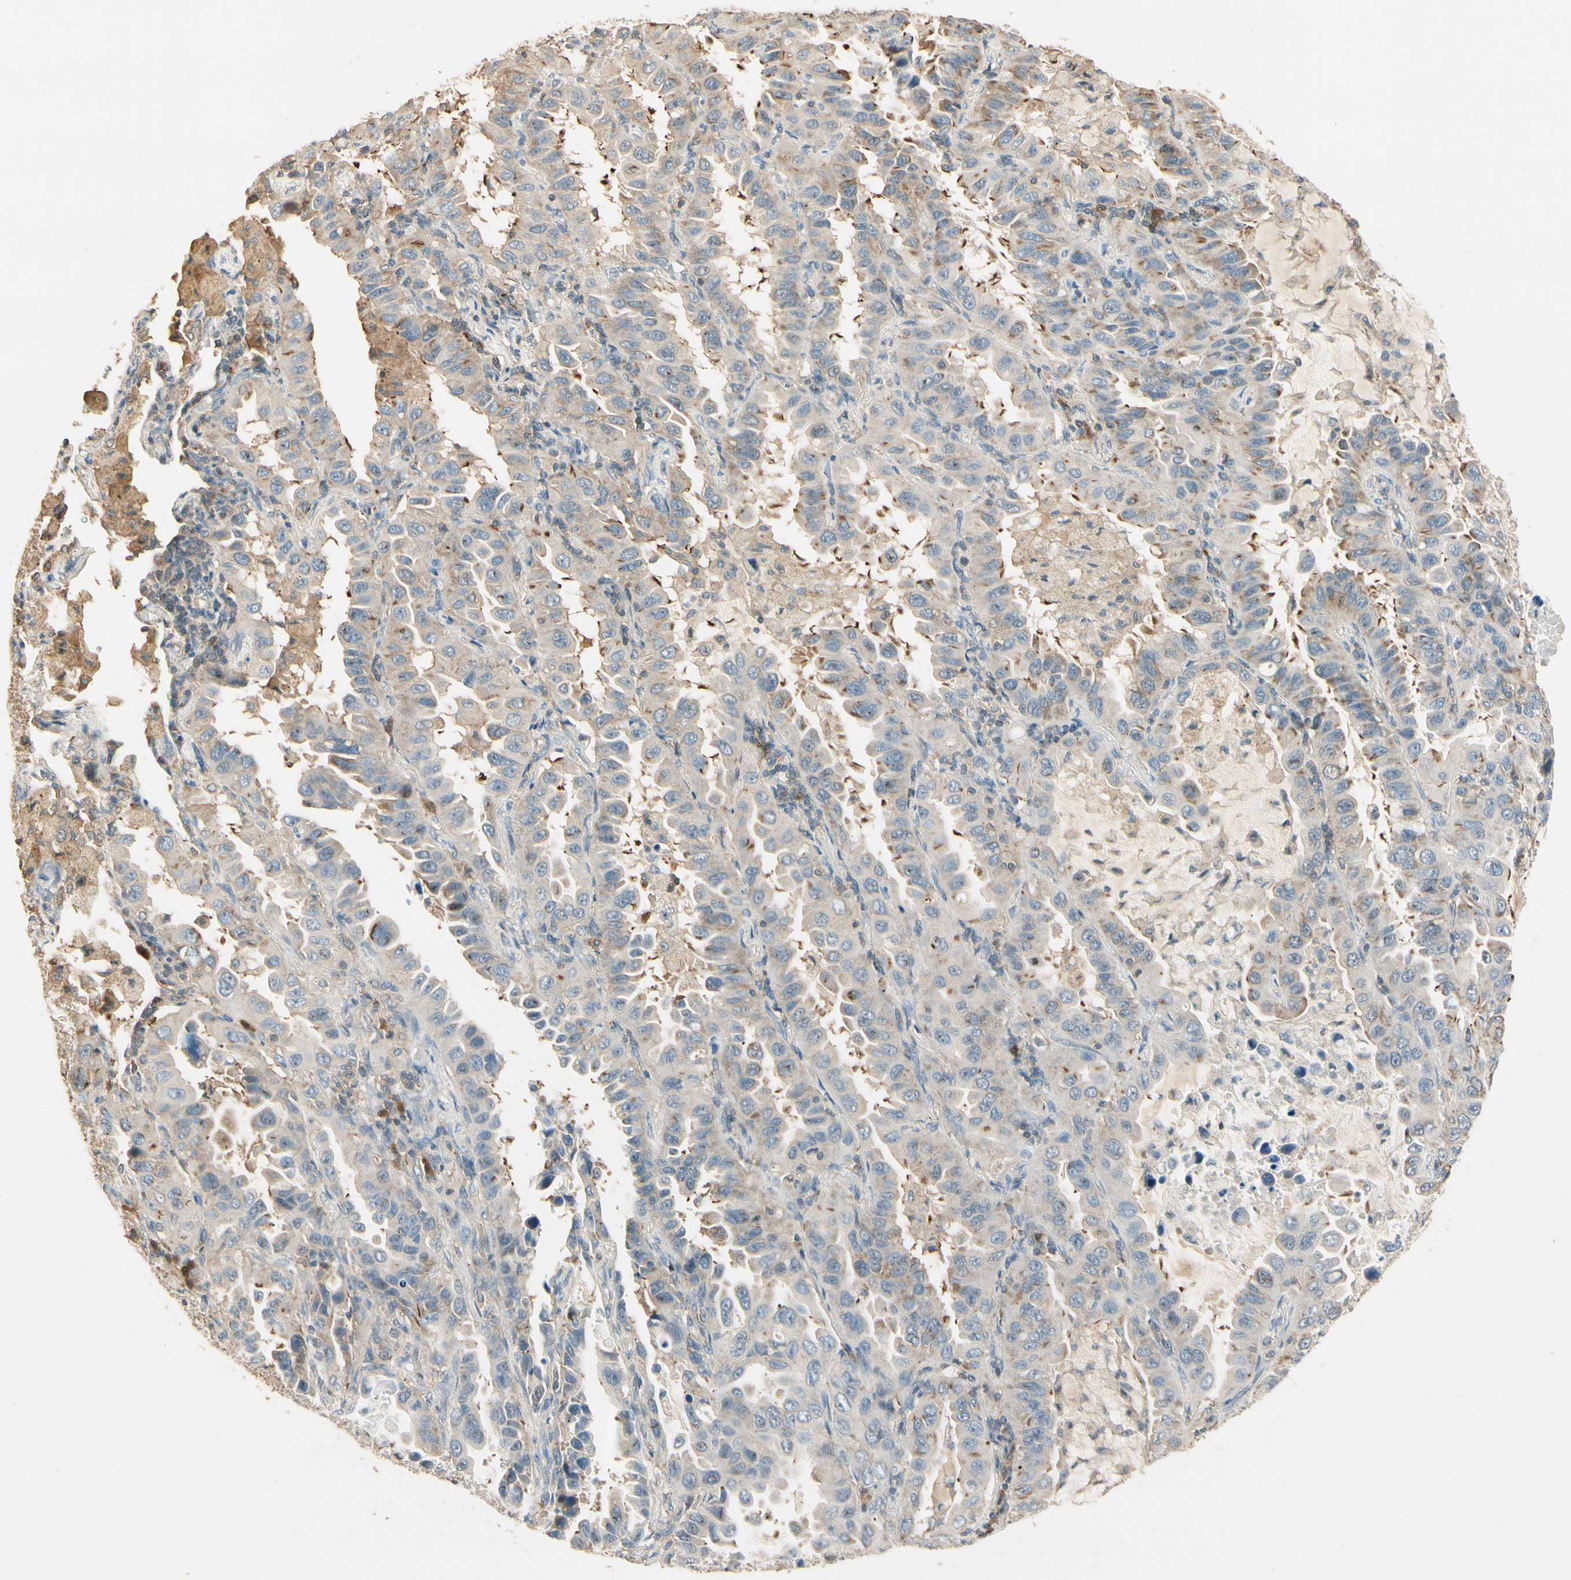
{"staining": {"intensity": "weak", "quantity": "25%-75%", "location": "cytoplasmic/membranous"}, "tissue": "lung cancer", "cell_type": "Tumor cells", "image_type": "cancer", "snomed": [{"axis": "morphology", "description": "Adenocarcinoma, NOS"}, {"axis": "topography", "description": "Lung"}], "caption": "IHC histopathology image of neoplastic tissue: human lung adenocarcinoma stained using immunohistochemistry (IHC) shows low levels of weak protein expression localized specifically in the cytoplasmic/membranous of tumor cells, appearing as a cytoplasmic/membranous brown color.", "gene": "PLXNA1", "patient": {"sex": "male", "age": 64}}